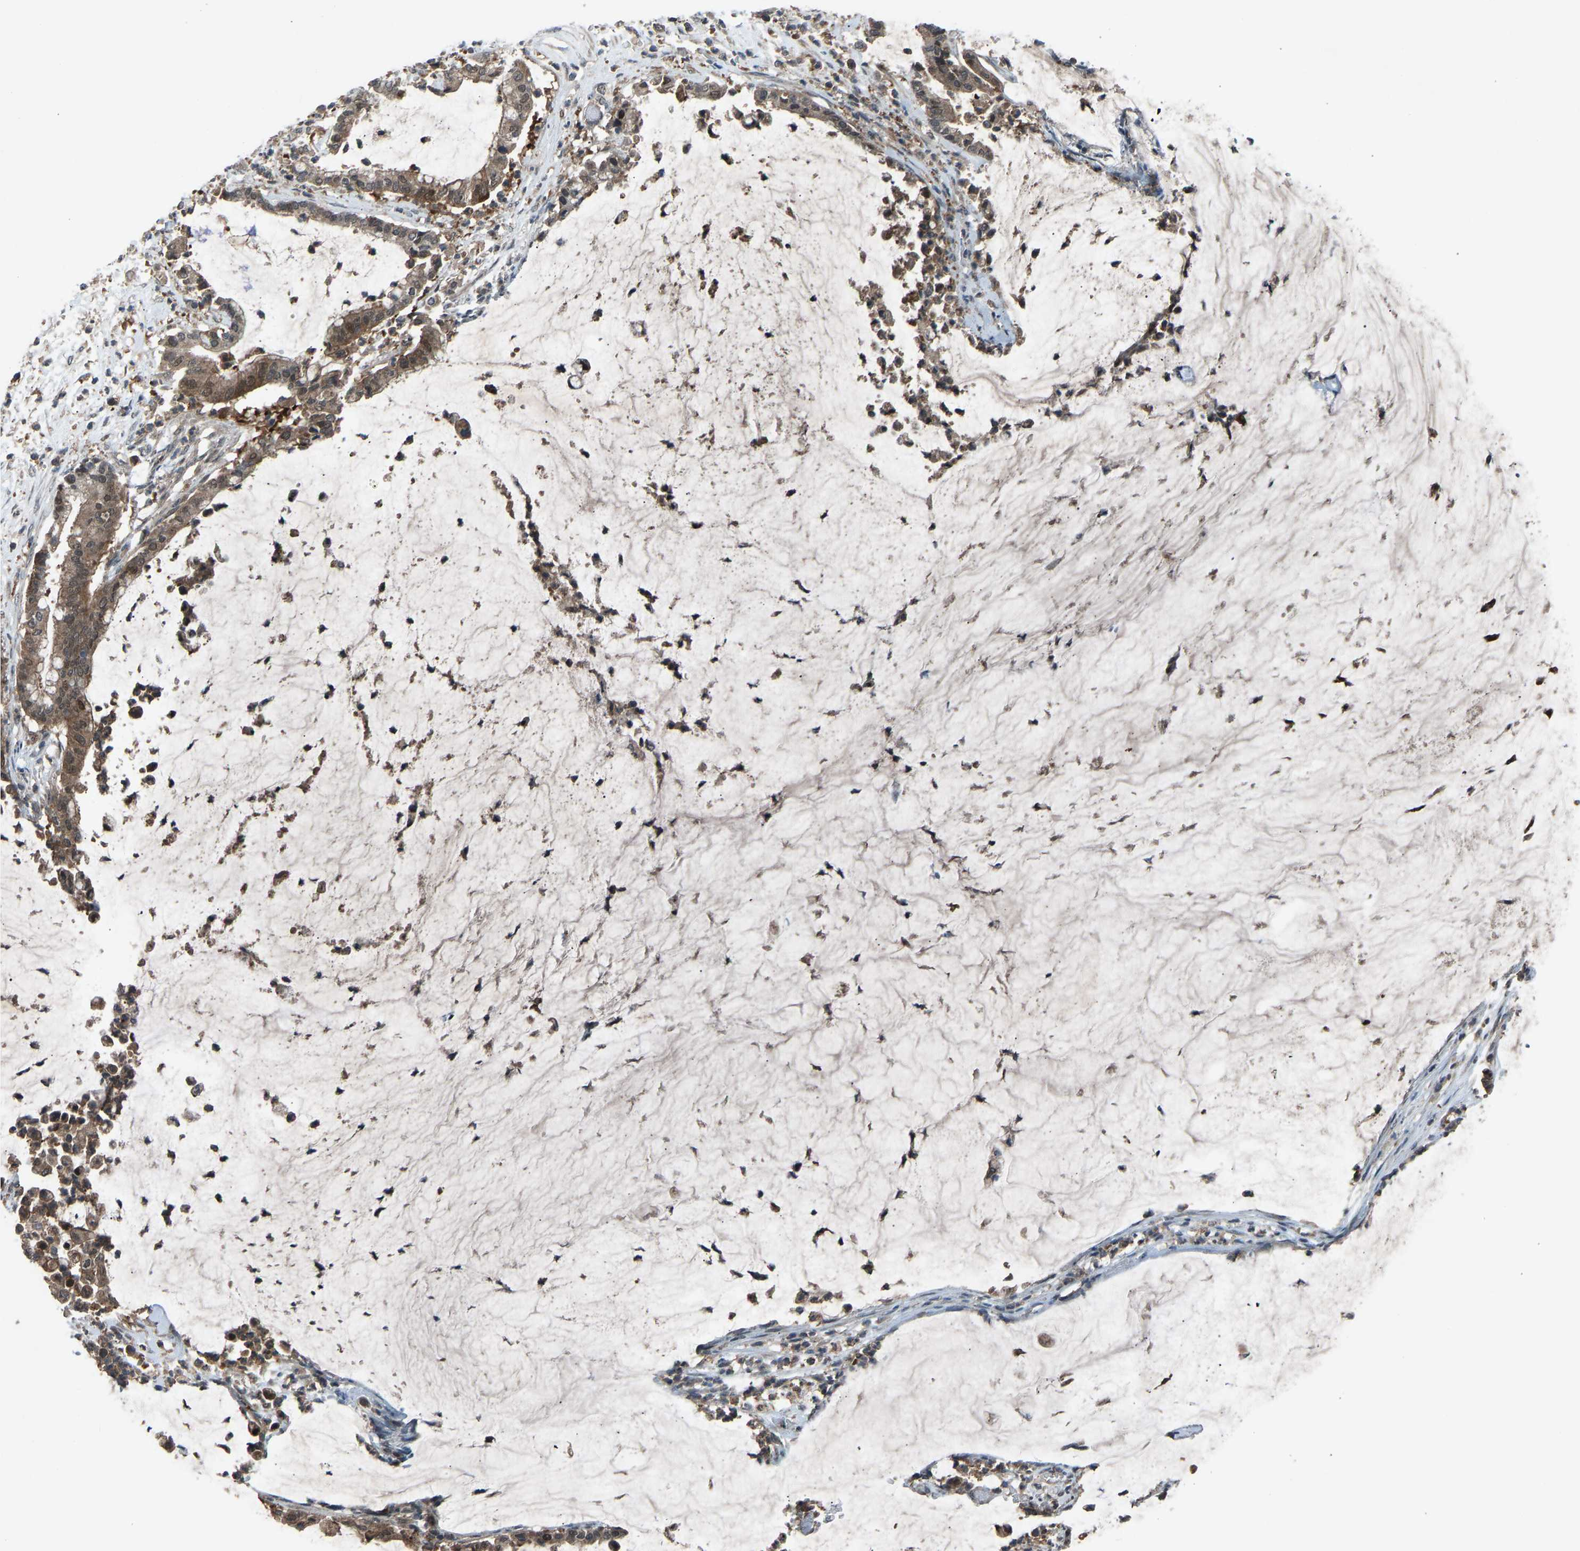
{"staining": {"intensity": "moderate", "quantity": ">75%", "location": "cytoplasmic/membranous"}, "tissue": "pancreatic cancer", "cell_type": "Tumor cells", "image_type": "cancer", "snomed": [{"axis": "morphology", "description": "Adenocarcinoma, NOS"}, {"axis": "topography", "description": "Pancreas"}], "caption": "Adenocarcinoma (pancreatic) tissue demonstrates moderate cytoplasmic/membranous positivity in approximately >75% of tumor cells, visualized by immunohistochemistry.", "gene": "SLC43A1", "patient": {"sex": "male", "age": 41}}